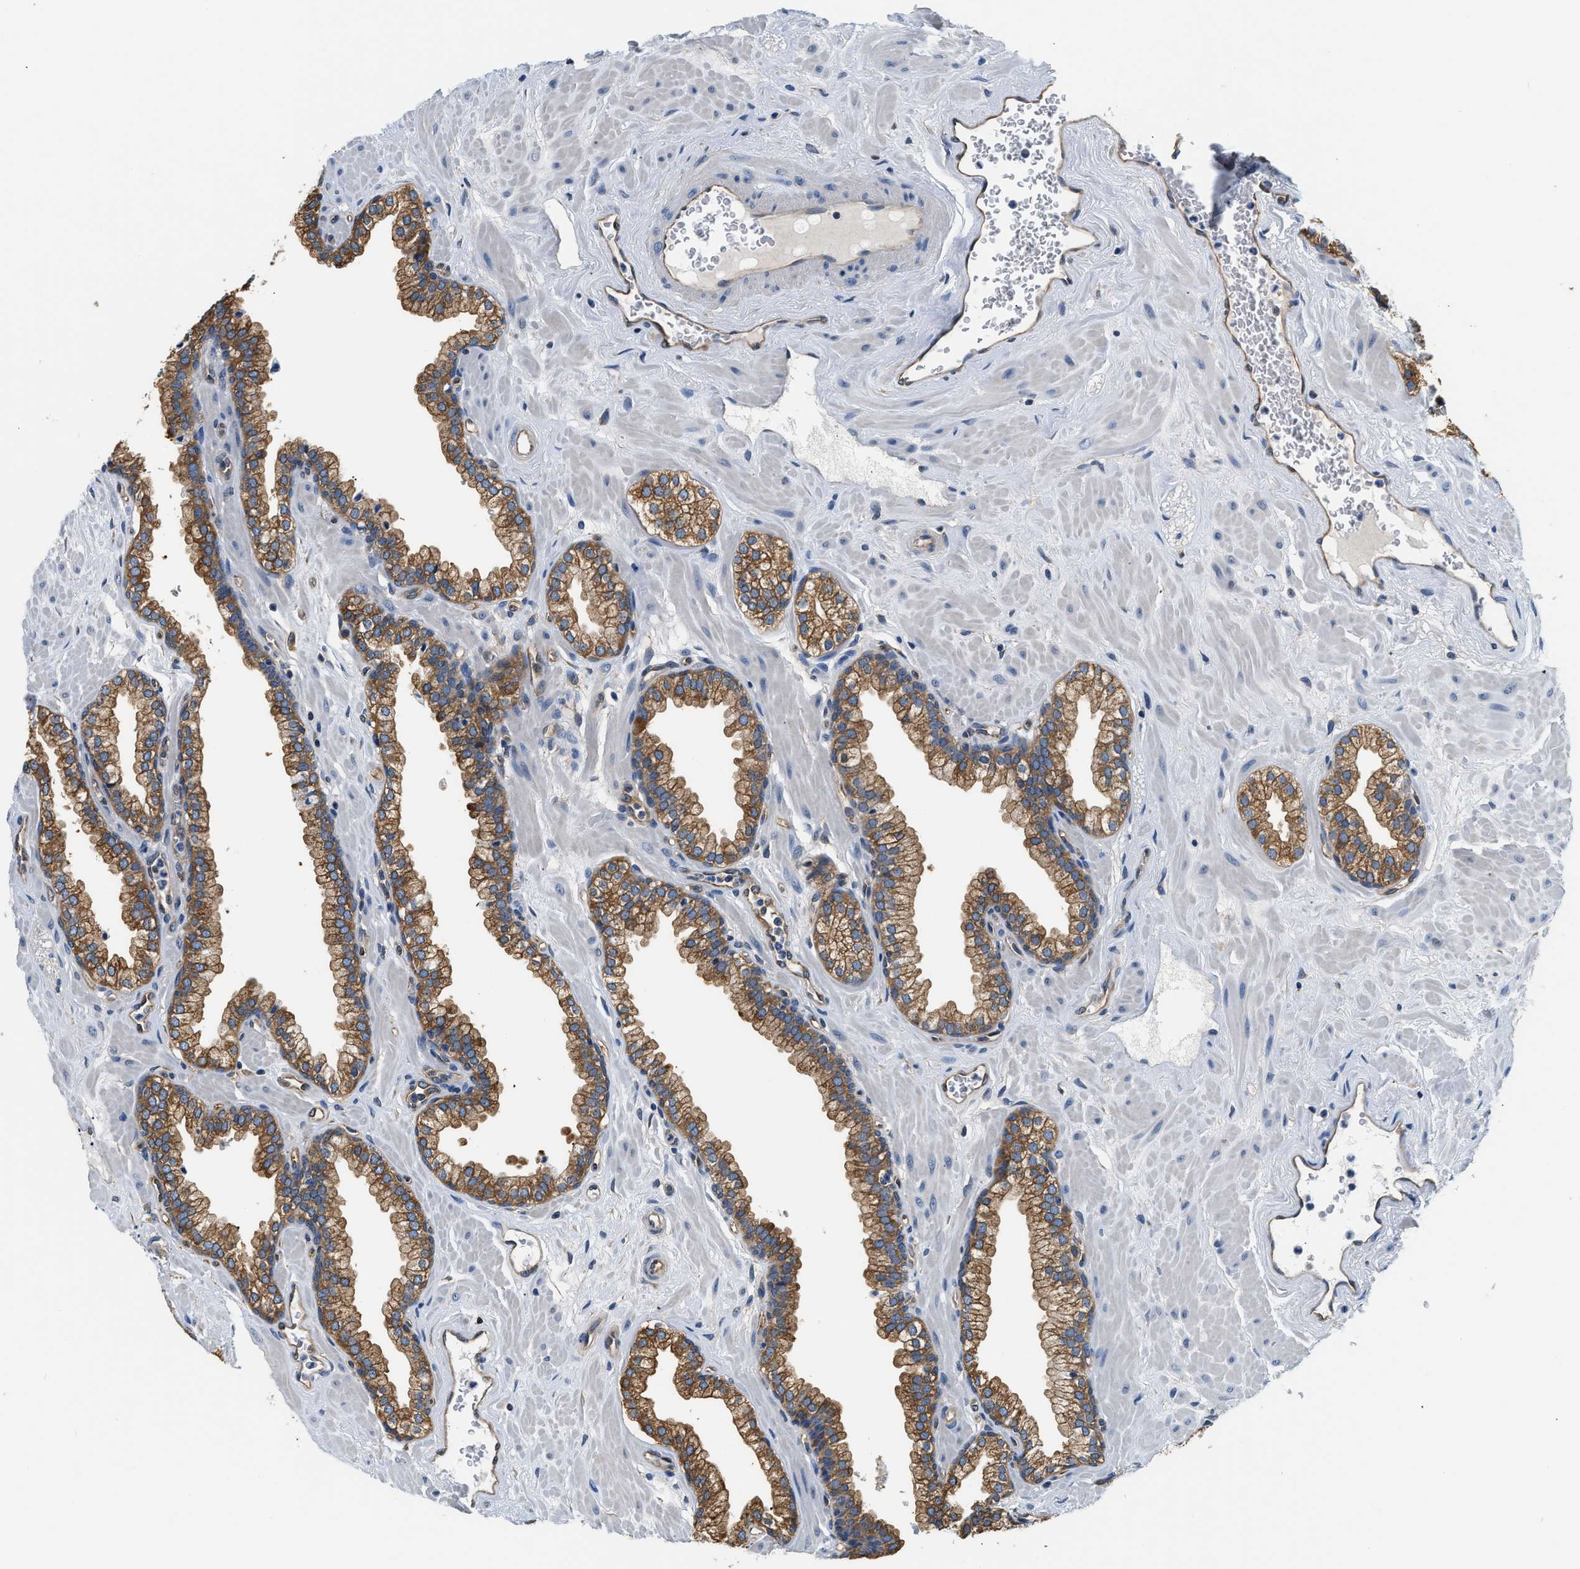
{"staining": {"intensity": "moderate", "quantity": ">75%", "location": "cytoplasmic/membranous"}, "tissue": "prostate", "cell_type": "Glandular cells", "image_type": "normal", "snomed": [{"axis": "morphology", "description": "Normal tissue, NOS"}, {"axis": "morphology", "description": "Urothelial carcinoma, Low grade"}, {"axis": "topography", "description": "Urinary bladder"}, {"axis": "topography", "description": "Prostate"}], "caption": "The photomicrograph reveals a brown stain indicating the presence of a protein in the cytoplasmic/membranous of glandular cells in prostate.", "gene": "PPP2R1B", "patient": {"sex": "male", "age": 60}}